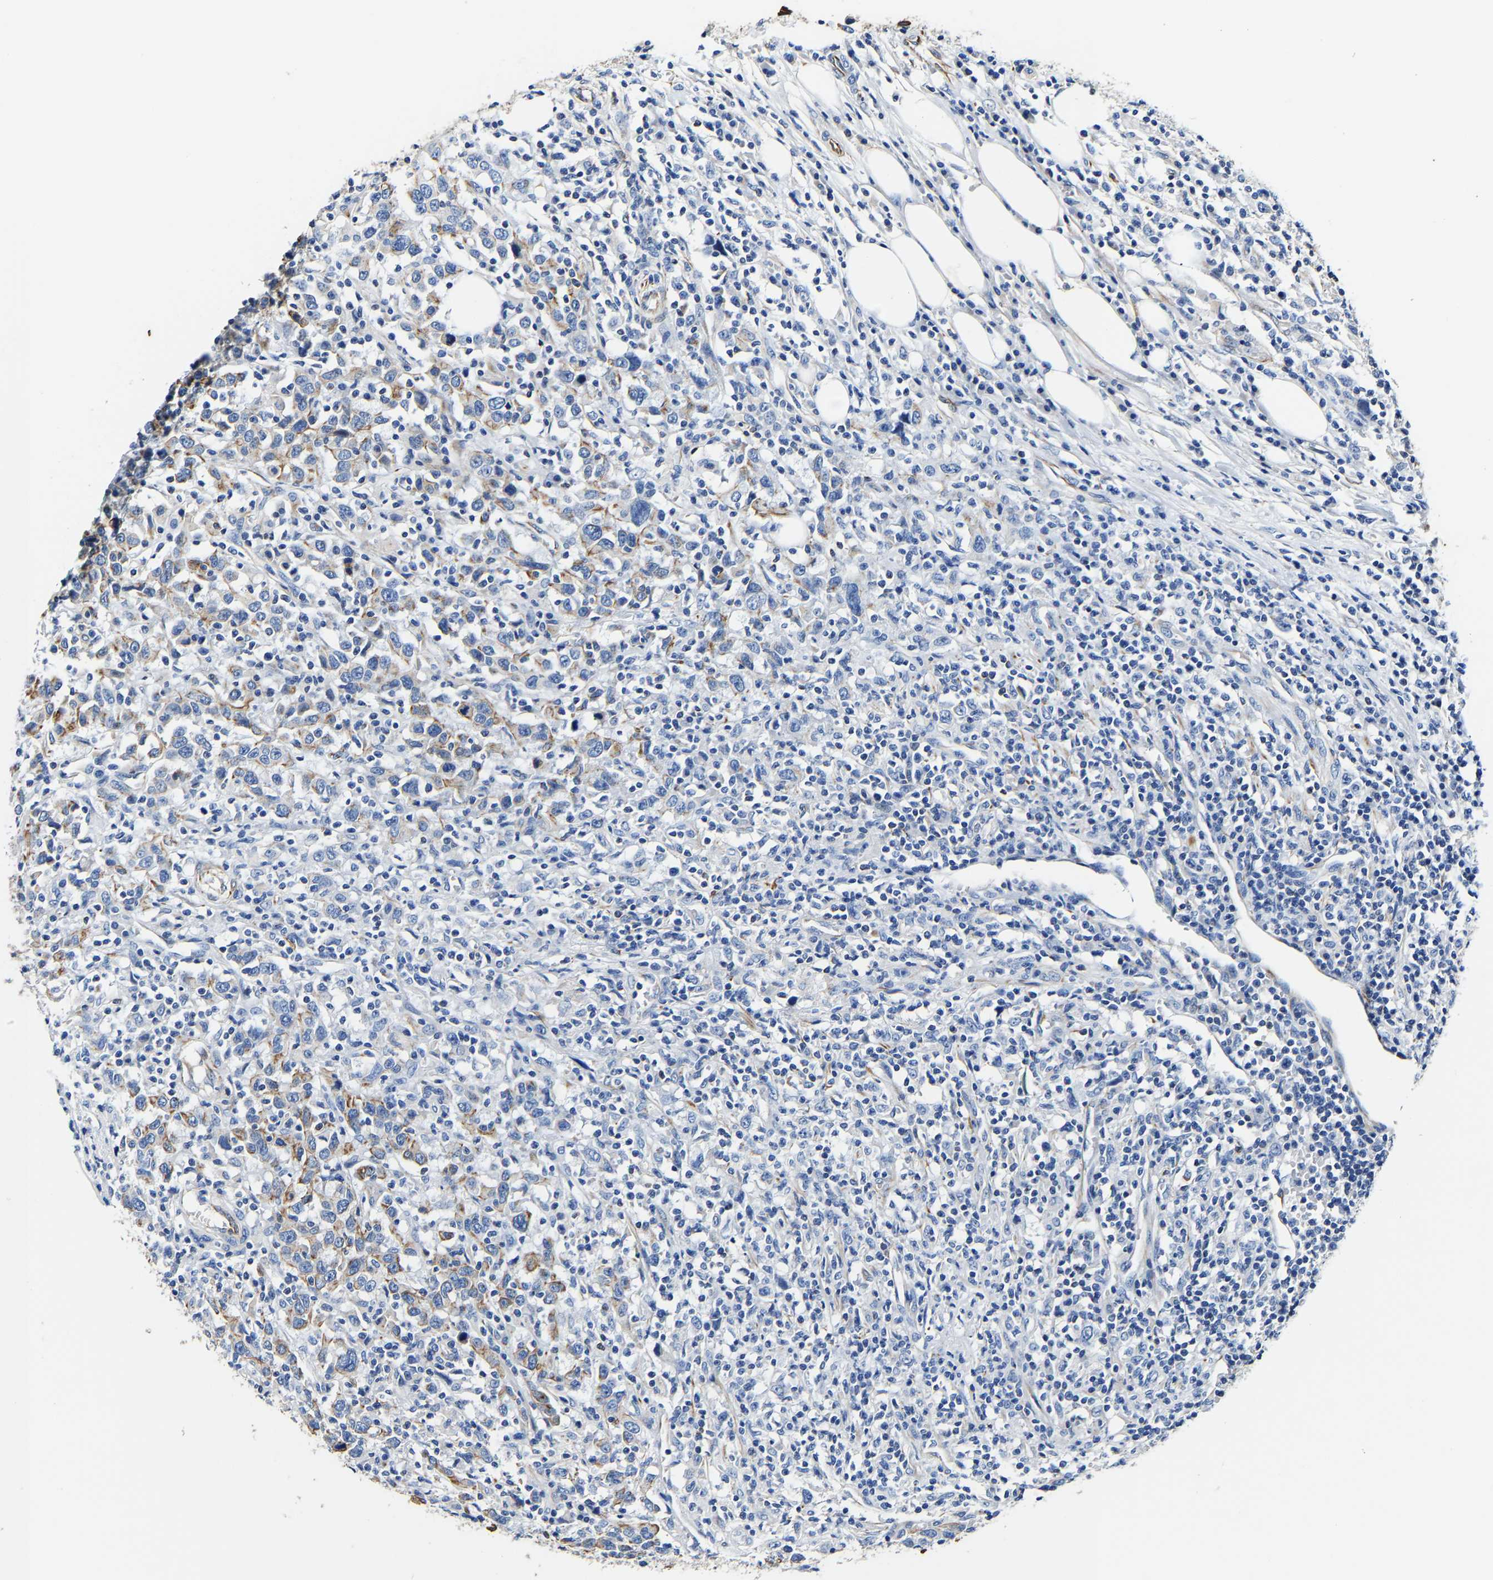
{"staining": {"intensity": "moderate", "quantity": "25%-75%", "location": "cytoplasmic/membranous"}, "tissue": "urothelial cancer", "cell_type": "Tumor cells", "image_type": "cancer", "snomed": [{"axis": "morphology", "description": "Urothelial carcinoma, High grade"}, {"axis": "topography", "description": "Urinary bladder"}], "caption": "Immunohistochemistry (IHC) staining of urothelial carcinoma (high-grade), which exhibits medium levels of moderate cytoplasmic/membranous positivity in approximately 25%-75% of tumor cells indicating moderate cytoplasmic/membranous protein positivity. The staining was performed using DAB (brown) for protein detection and nuclei were counterstained in hematoxylin (blue).", "gene": "MMEL1", "patient": {"sex": "male", "age": 61}}